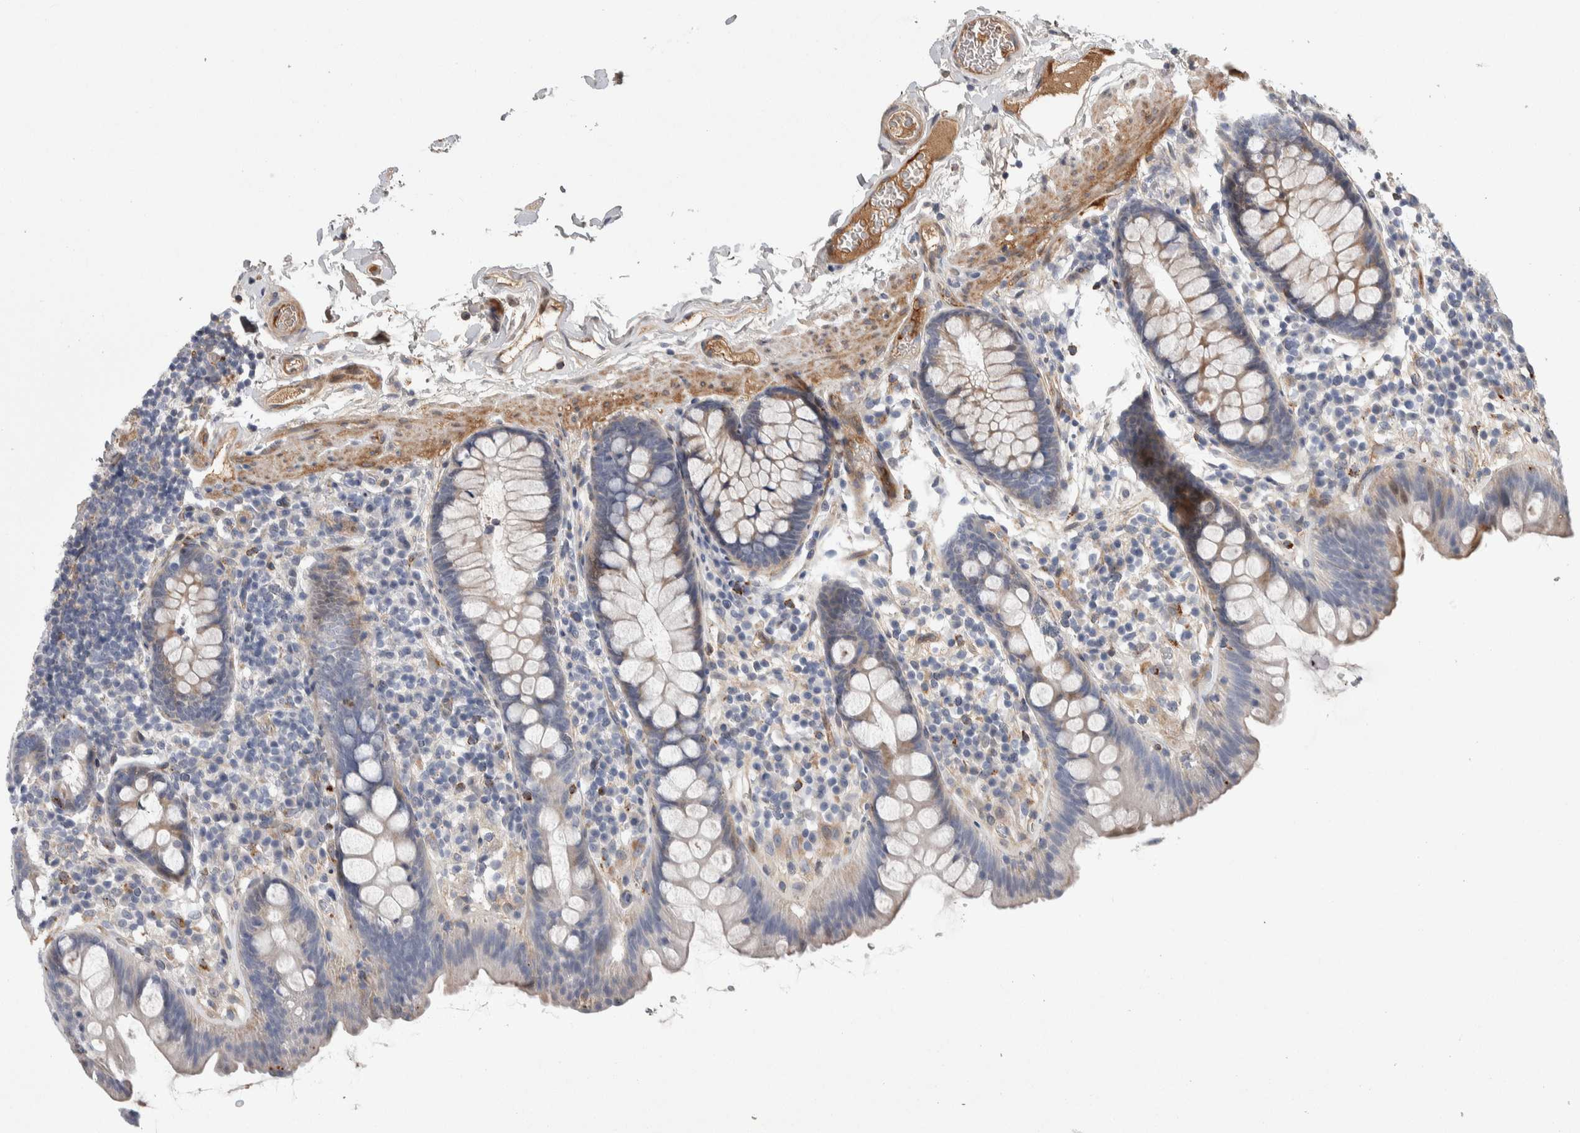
{"staining": {"intensity": "moderate", "quantity": ">75%", "location": "cytoplasmic/membranous"}, "tissue": "colon", "cell_type": "Endothelial cells", "image_type": "normal", "snomed": [{"axis": "morphology", "description": "Normal tissue, NOS"}, {"axis": "topography", "description": "Colon"}], "caption": "The image demonstrates staining of benign colon, revealing moderate cytoplasmic/membranous protein positivity (brown color) within endothelial cells. (brown staining indicates protein expression, while blue staining denotes nuclei).", "gene": "PSMG3", "patient": {"sex": "female", "age": 80}}